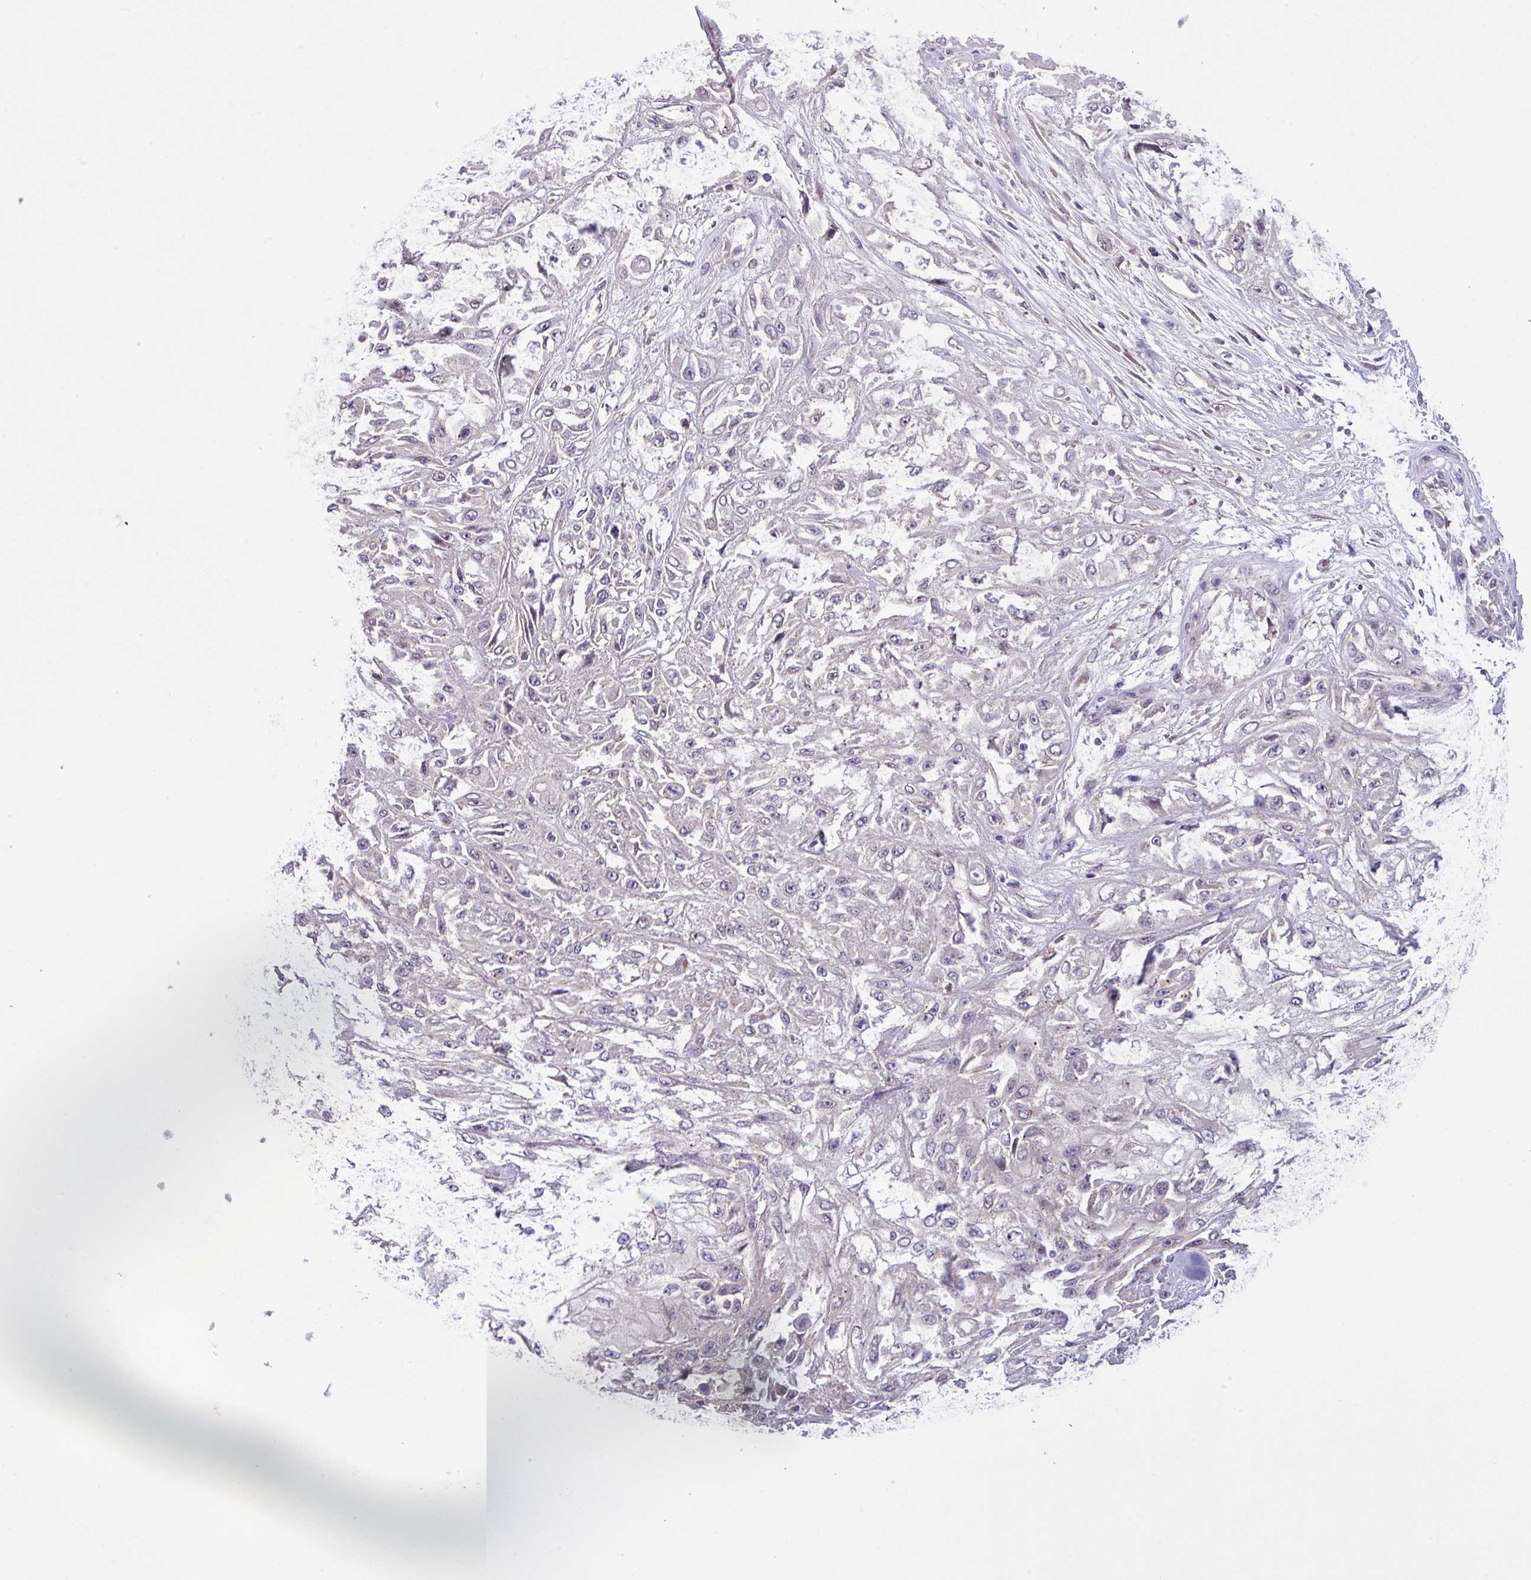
{"staining": {"intensity": "negative", "quantity": "none", "location": "none"}, "tissue": "skin cancer", "cell_type": "Tumor cells", "image_type": "cancer", "snomed": [{"axis": "morphology", "description": "Squamous cell carcinoma, NOS"}, {"axis": "morphology", "description": "Squamous cell carcinoma, metastatic, NOS"}, {"axis": "topography", "description": "Skin"}, {"axis": "topography", "description": "Lymph node"}], "caption": "Immunohistochemical staining of human skin metastatic squamous cell carcinoma shows no significant positivity in tumor cells.", "gene": "SPINK8", "patient": {"sex": "male", "age": 75}}